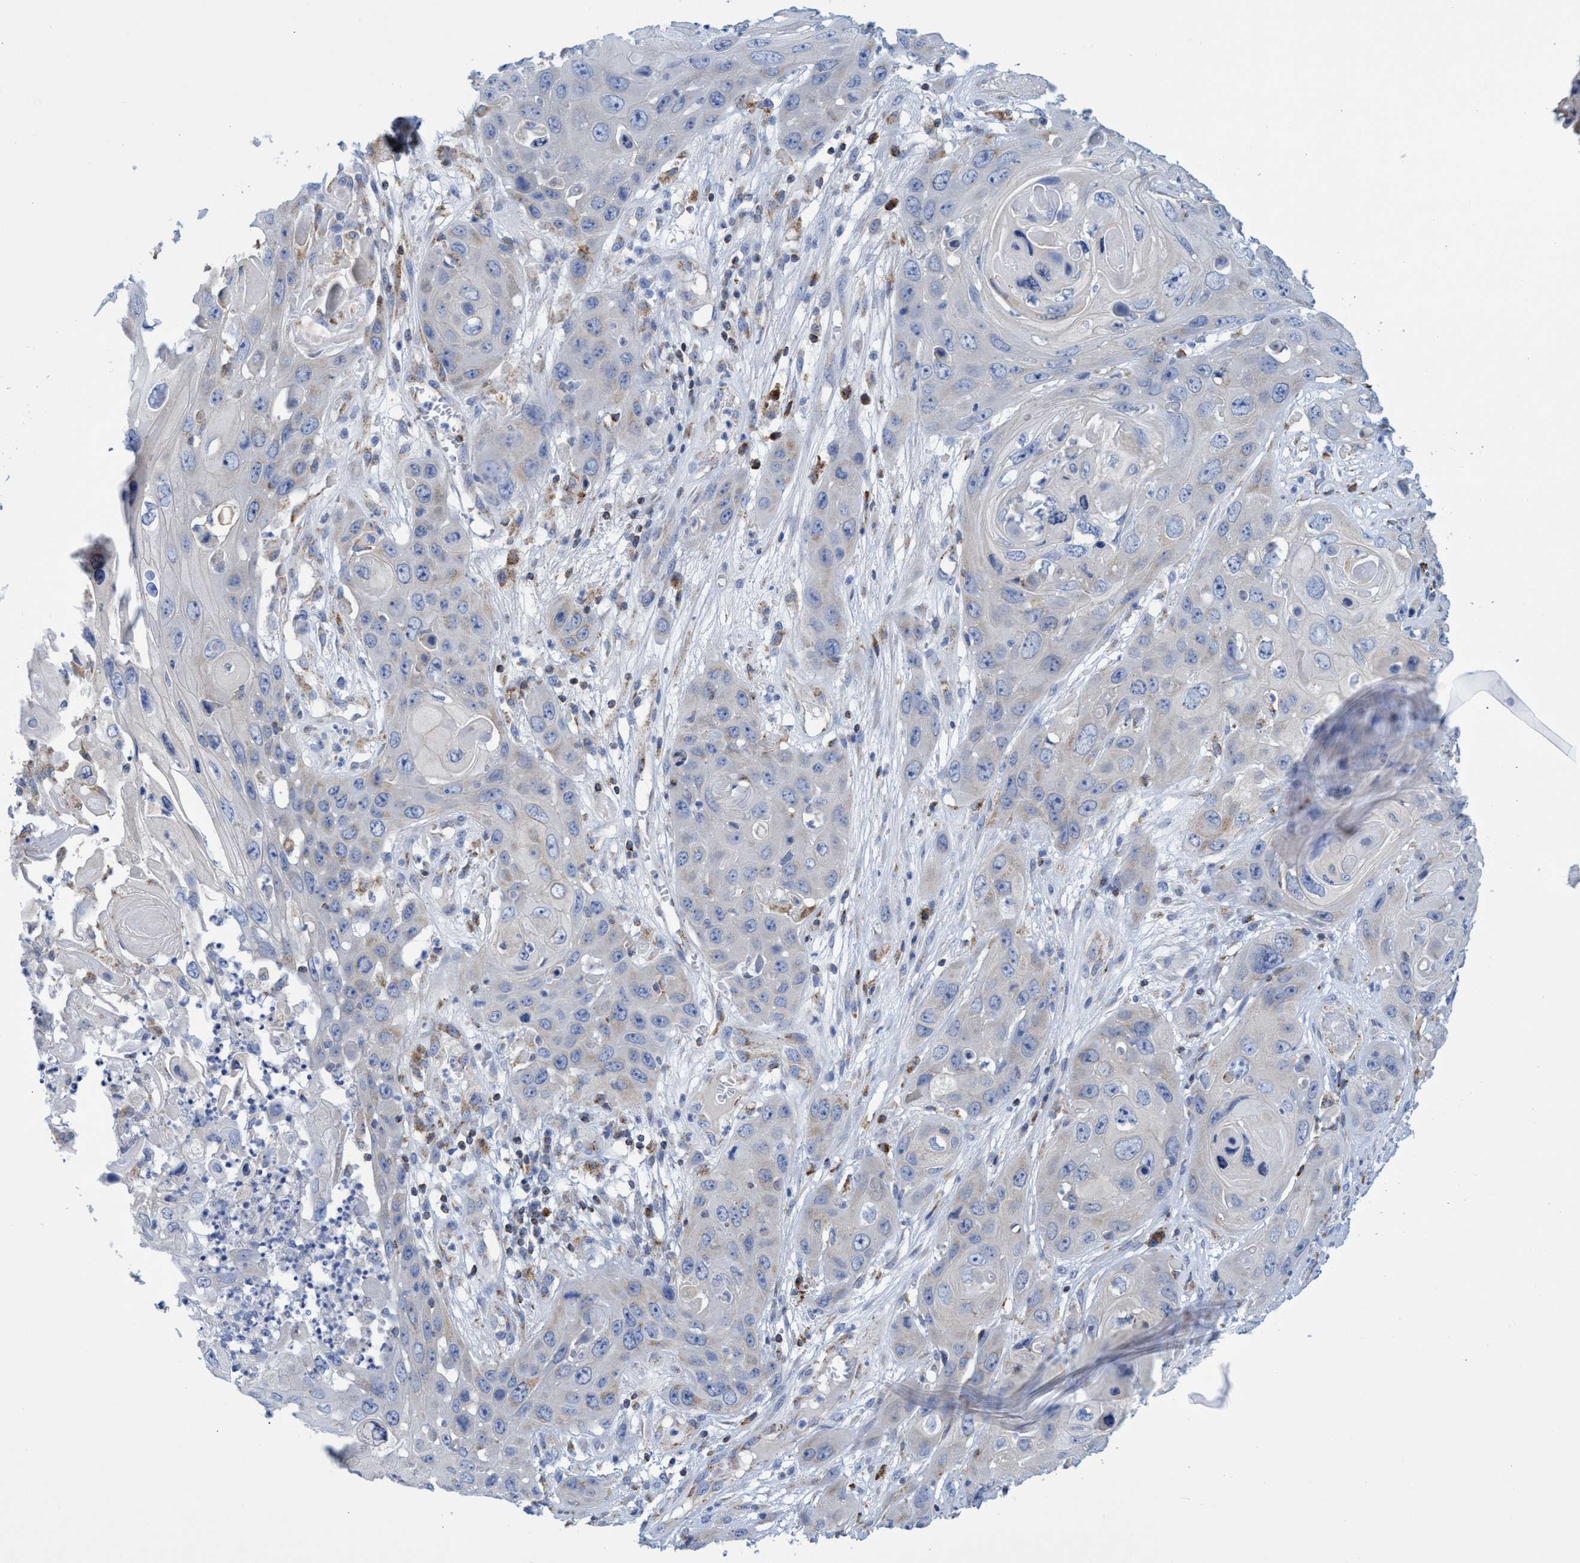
{"staining": {"intensity": "weak", "quantity": "<25%", "location": "cytoplasmic/membranous"}, "tissue": "skin cancer", "cell_type": "Tumor cells", "image_type": "cancer", "snomed": [{"axis": "morphology", "description": "Squamous cell carcinoma, NOS"}, {"axis": "topography", "description": "Skin"}], "caption": "Tumor cells are negative for brown protein staining in squamous cell carcinoma (skin).", "gene": "CRYZ", "patient": {"sex": "male", "age": 55}}